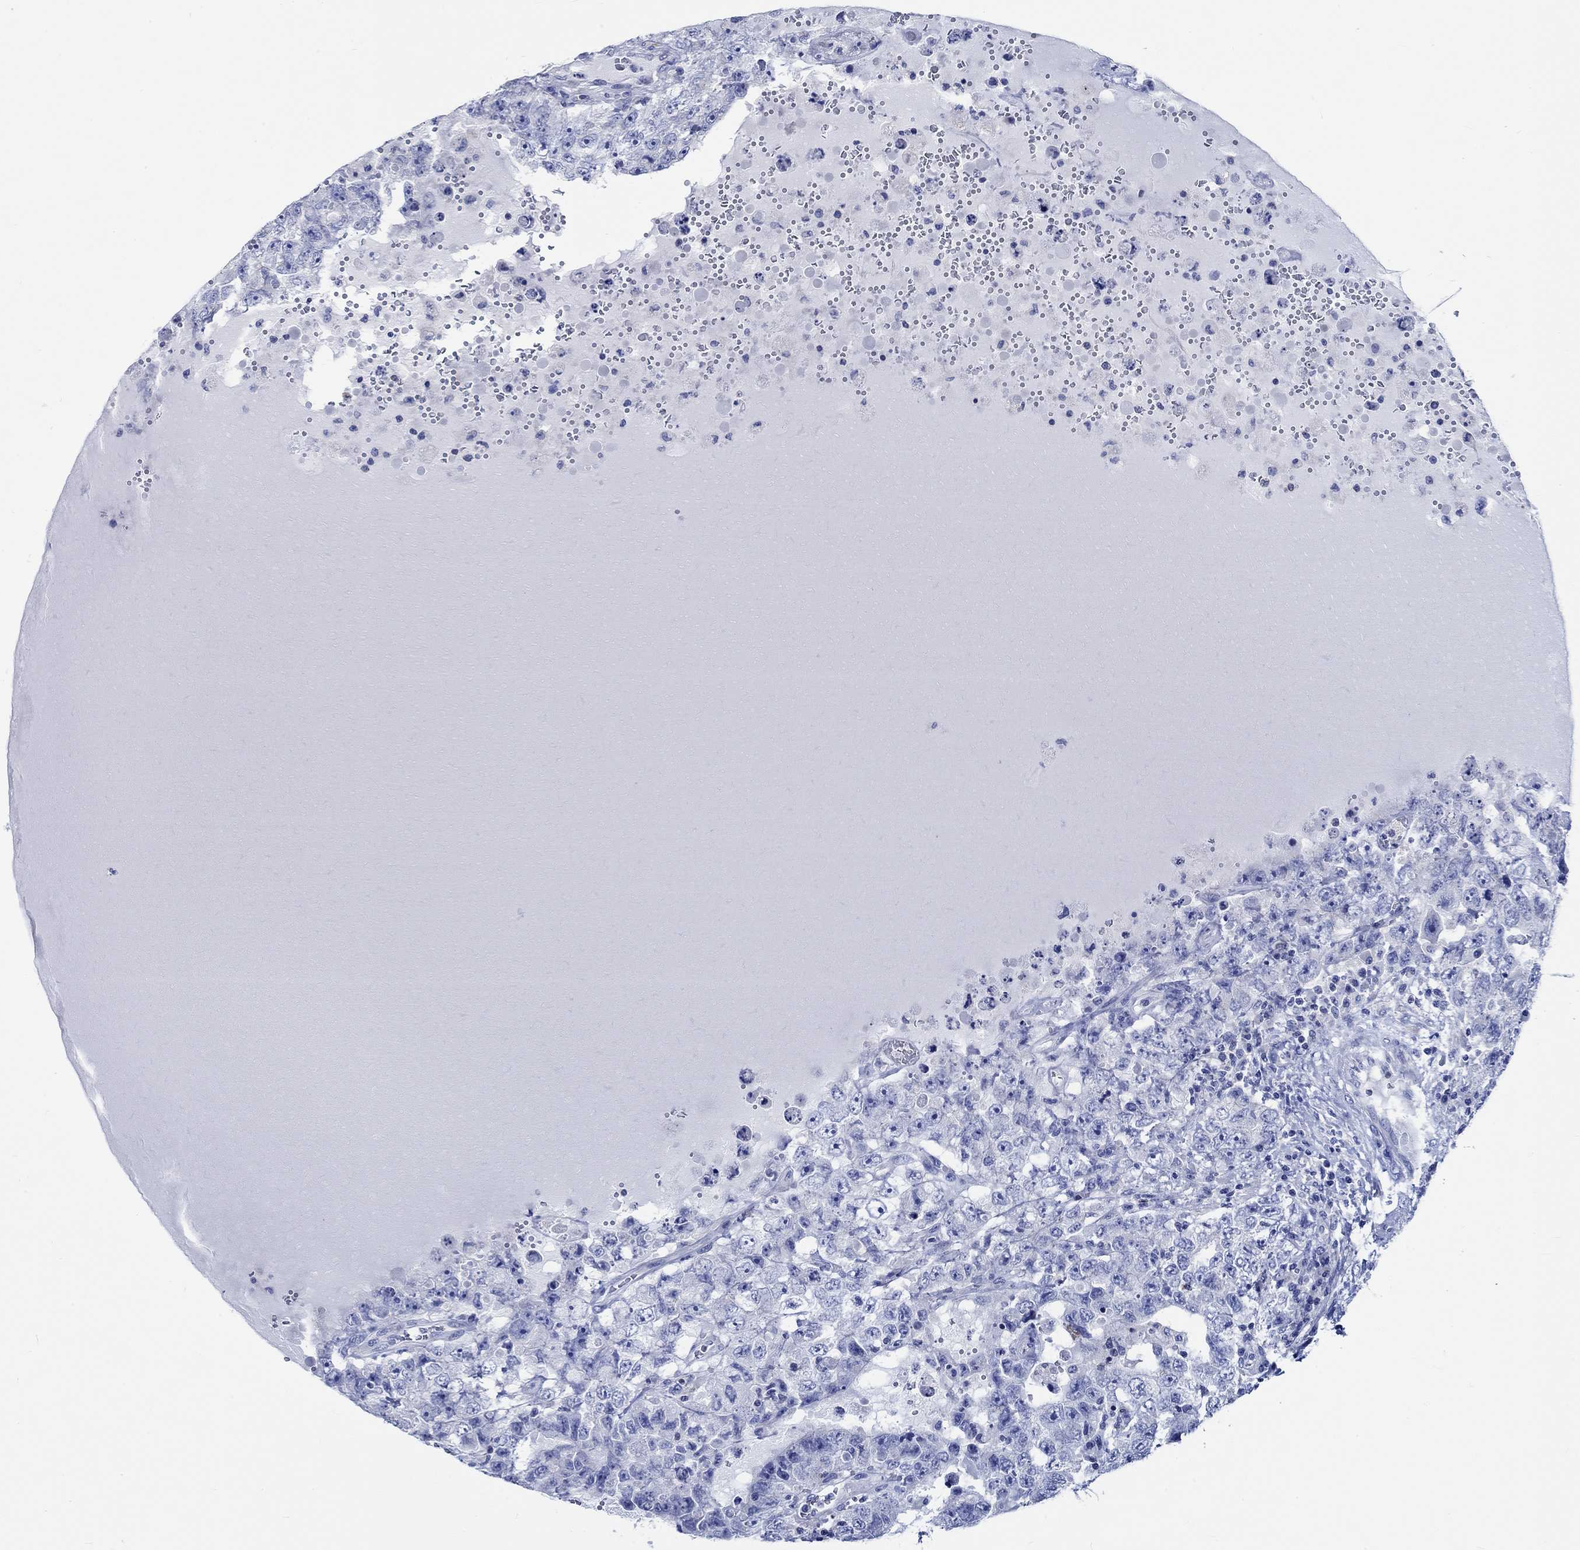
{"staining": {"intensity": "negative", "quantity": "none", "location": "none"}, "tissue": "testis cancer", "cell_type": "Tumor cells", "image_type": "cancer", "snomed": [{"axis": "morphology", "description": "Carcinoma, Embryonal, NOS"}, {"axis": "topography", "description": "Testis"}], "caption": "This is a photomicrograph of IHC staining of testis cancer (embryonal carcinoma), which shows no staining in tumor cells. (Stains: DAB IHC with hematoxylin counter stain, Microscopy: brightfield microscopy at high magnification).", "gene": "PTPRN2", "patient": {"sex": "male", "age": 26}}